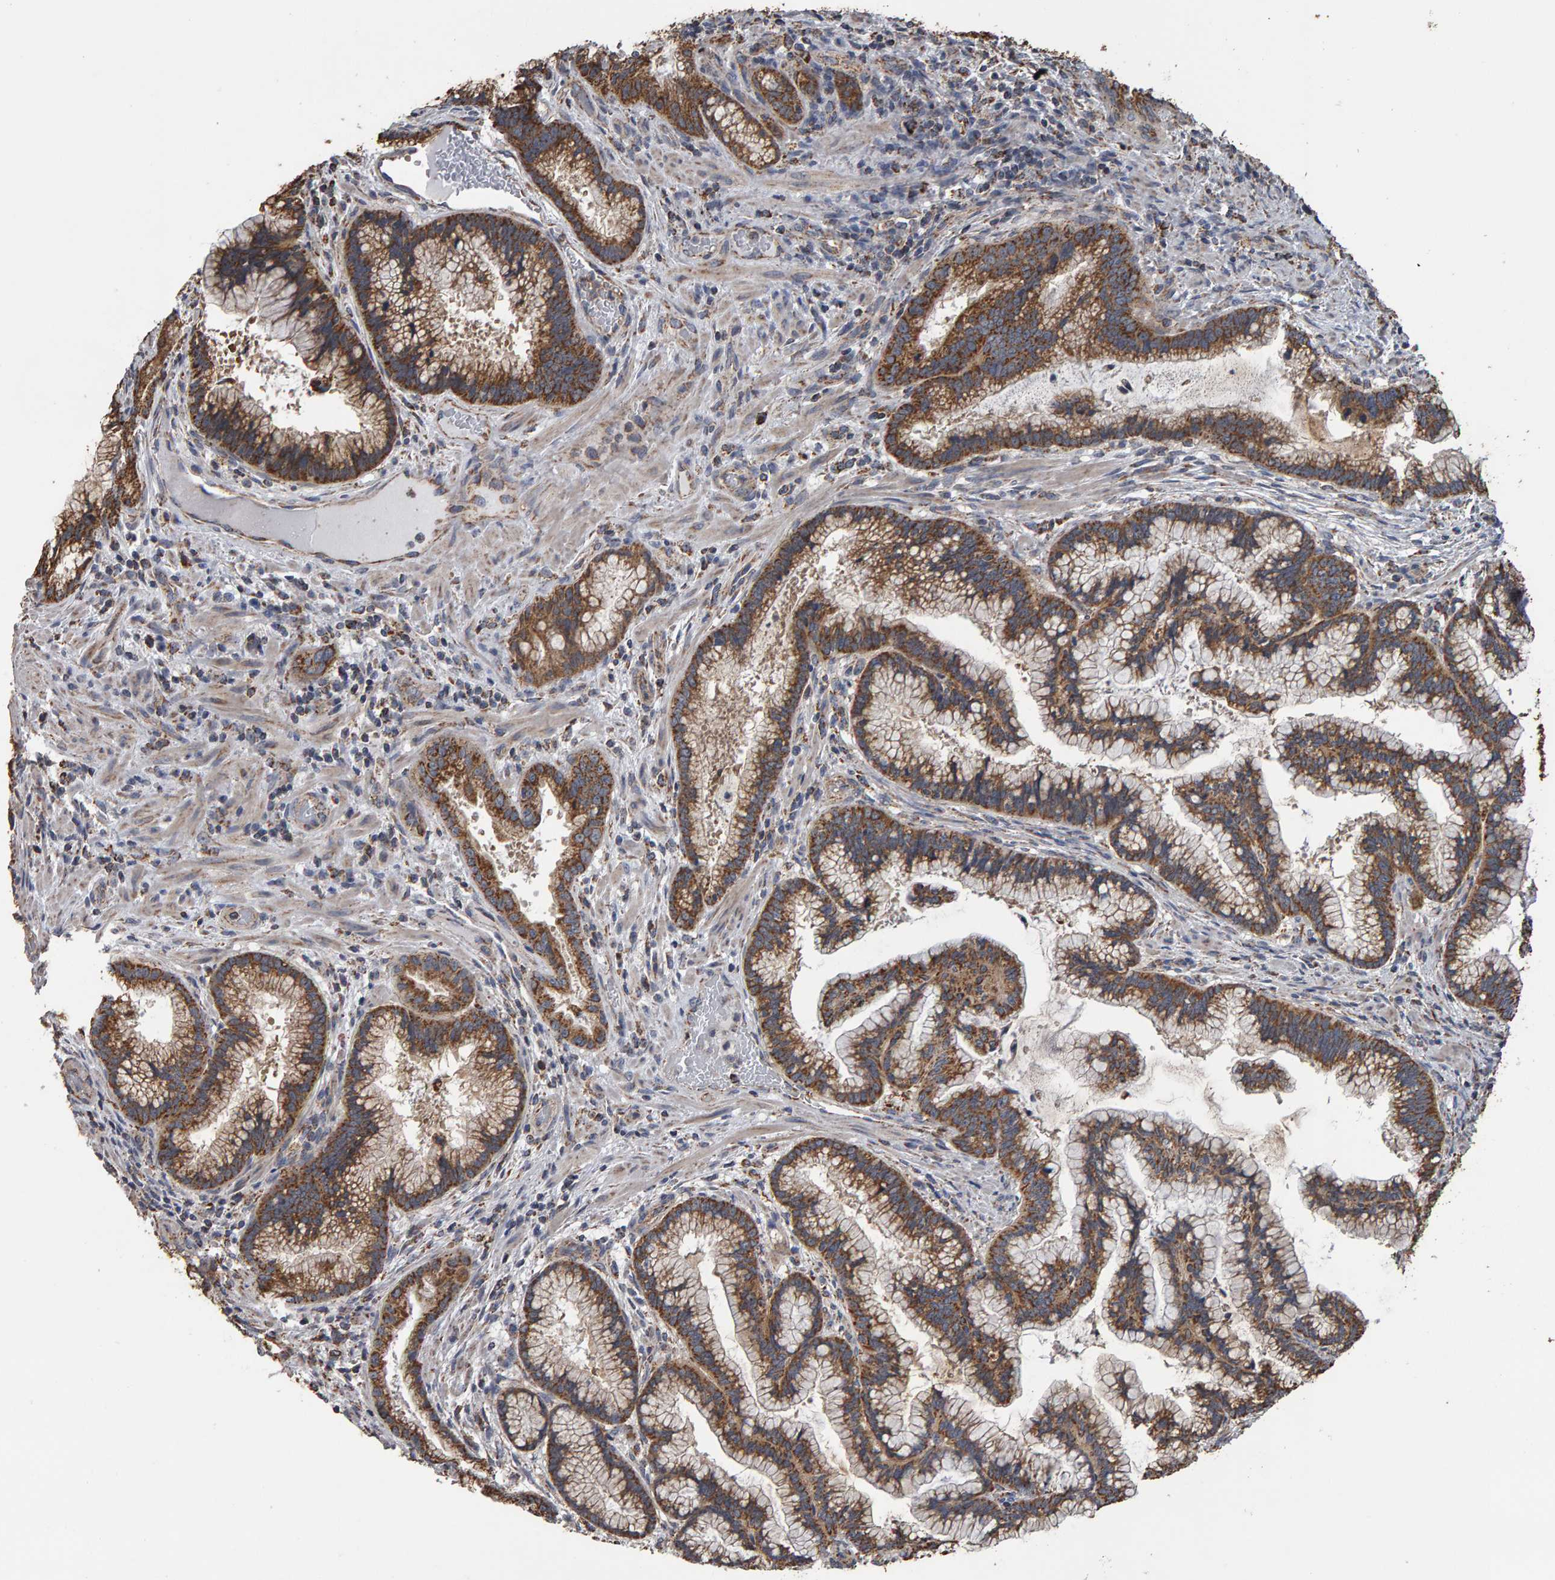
{"staining": {"intensity": "moderate", "quantity": ">75%", "location": "cytoplasmic/membranous"}, "tissue": "pancreatic cancer", "cell_type": "Tumor cells", "image_type": "cancer", "snomed": [{"axis": "morphology", "description": "Adenocarcinoma, NOS"}, {"axis": "topography", "description": "Pancreas"}], "caption": "High-magnification brightfield microscopy of pancreatic cancer (adenocarcinoma) stained with DAB (brown) and counterstained with hematoxylin (blue). tumor cells exhibit moderate cytoplasmic/membranous expression is present in approximately>75% of cells. The protein is stained brown, and the nuclei are stained in blue (DAB IHC with brightfield microscopy, high magnification).", "gene": "TOM1L1", "patient": {"sex": "female", "age": 64}}